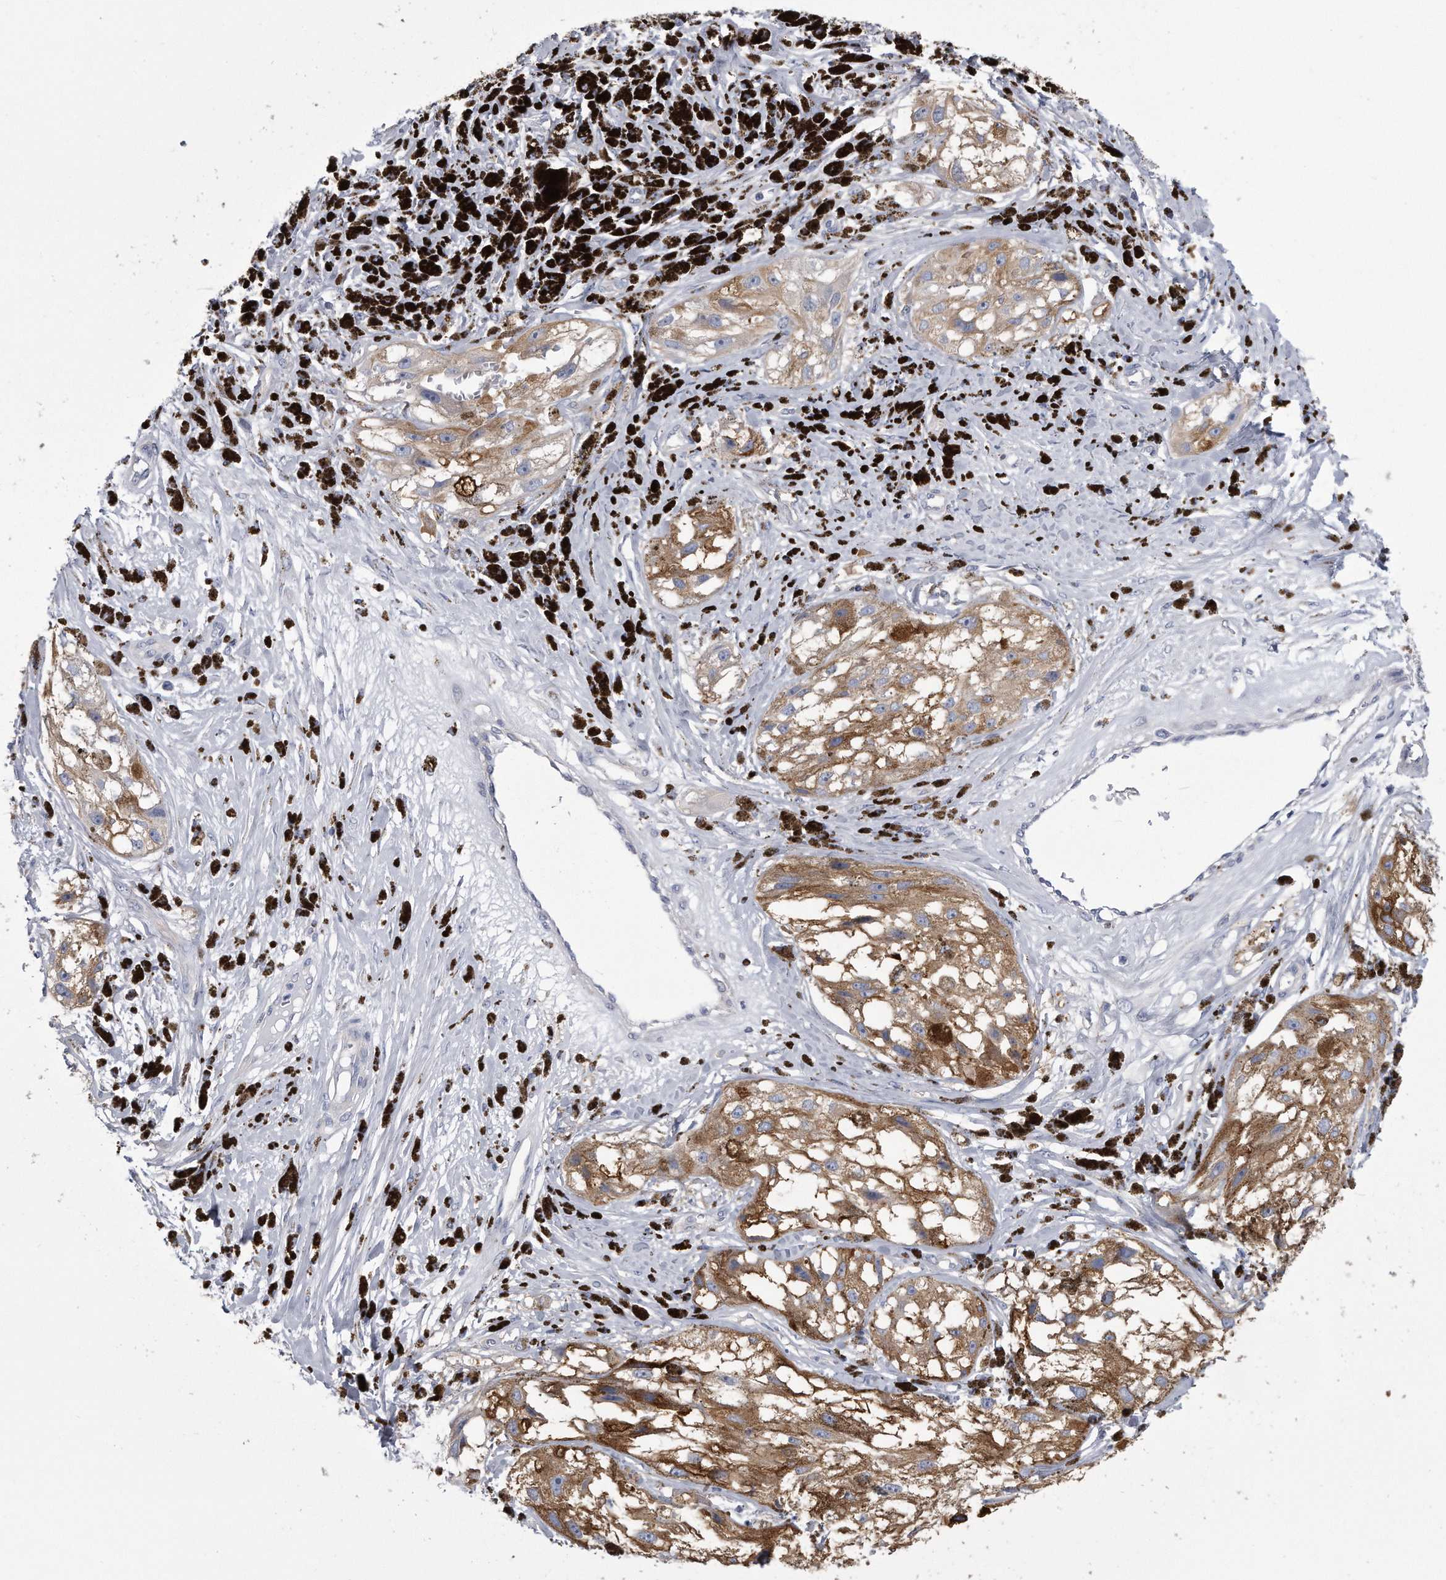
{"staining": {"intensity": "weak", "quantity": ">75%", "location": "cytoplasmic/membranous"}, "tissue": "melanoma", "cell_type": "Tumor cells", "image_type": "cancer", "snomed": [{"axis": "morphology", "description": "Malignant melanoma, NOS"}, {"axis": "topography", "description": "Skin"}], "caption": "Immunohistochemical staining of human melanoma demonstrates low levels of weak cytoplasmic/membranous positivity in about >75% of tumor cells.", "gene": "PYGB", "patient": {"sex": "male", "age": 88}}